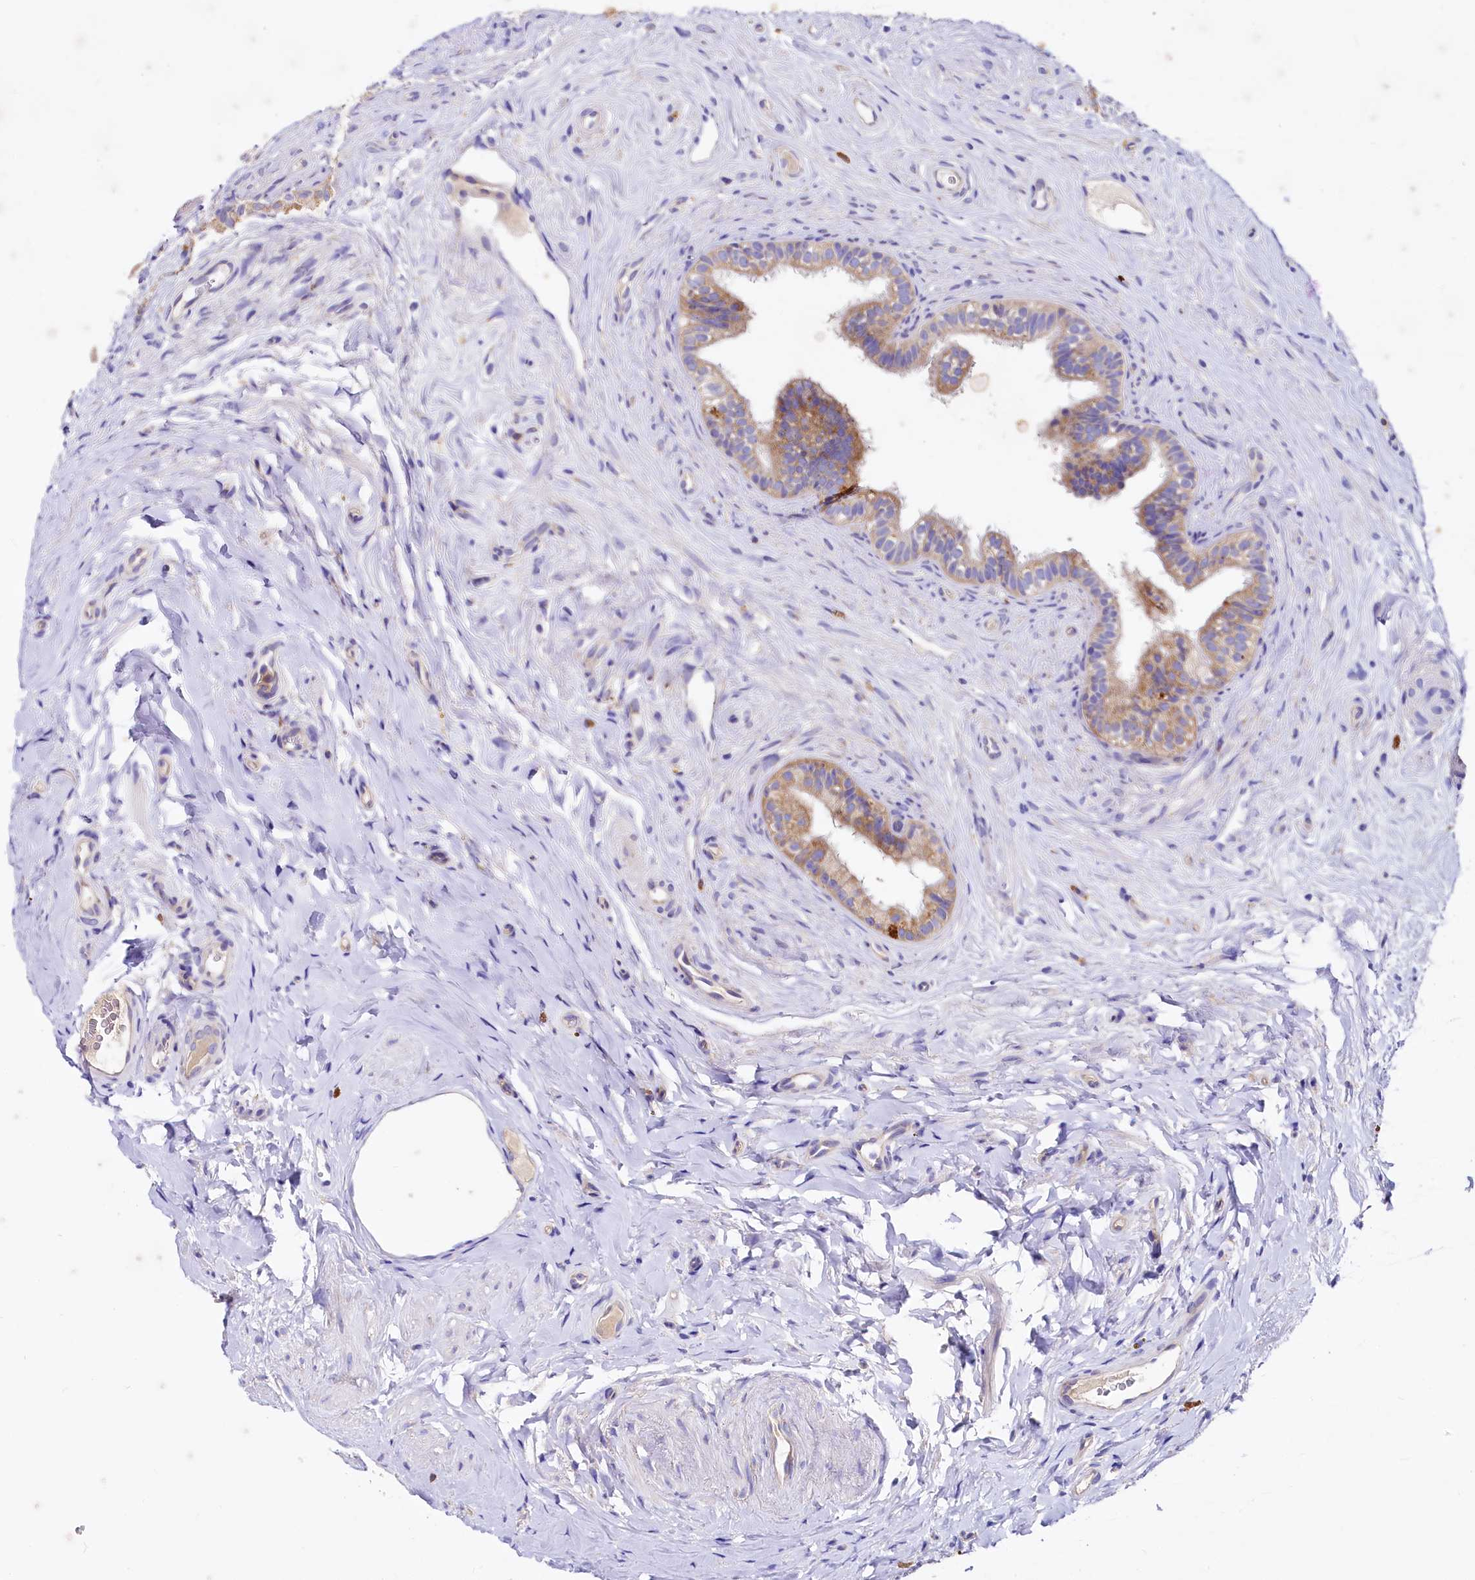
{"staining": {"intensity": "moderate", "quantity": ">75%", "location": "cytoplasmic/membranous"}, "tissue": "epididymis", "cell_type": "Glandular cells", "image_type": "normal", "snomed": [{"axis": "morphology", "description": "Normal tissue, NOS"}, {"axis": "topography", "description": "Epididymis"}], "caption": "Immunohistochemistry (IHC) staining of benign epididymis, which shows medium levels of moderate cytoplasmic/membranous staining in about >75% of glandular cells indicating moderate cytoplasmic/membranous protein expression. The staining was performed using DAB (3,3'-diaminobenzidine) (brown) for protein detection and nuclei were counterstained in hematoxylin (blue).", "gene": "QARS1", "patient": {"sex": "male", "age": 84}}